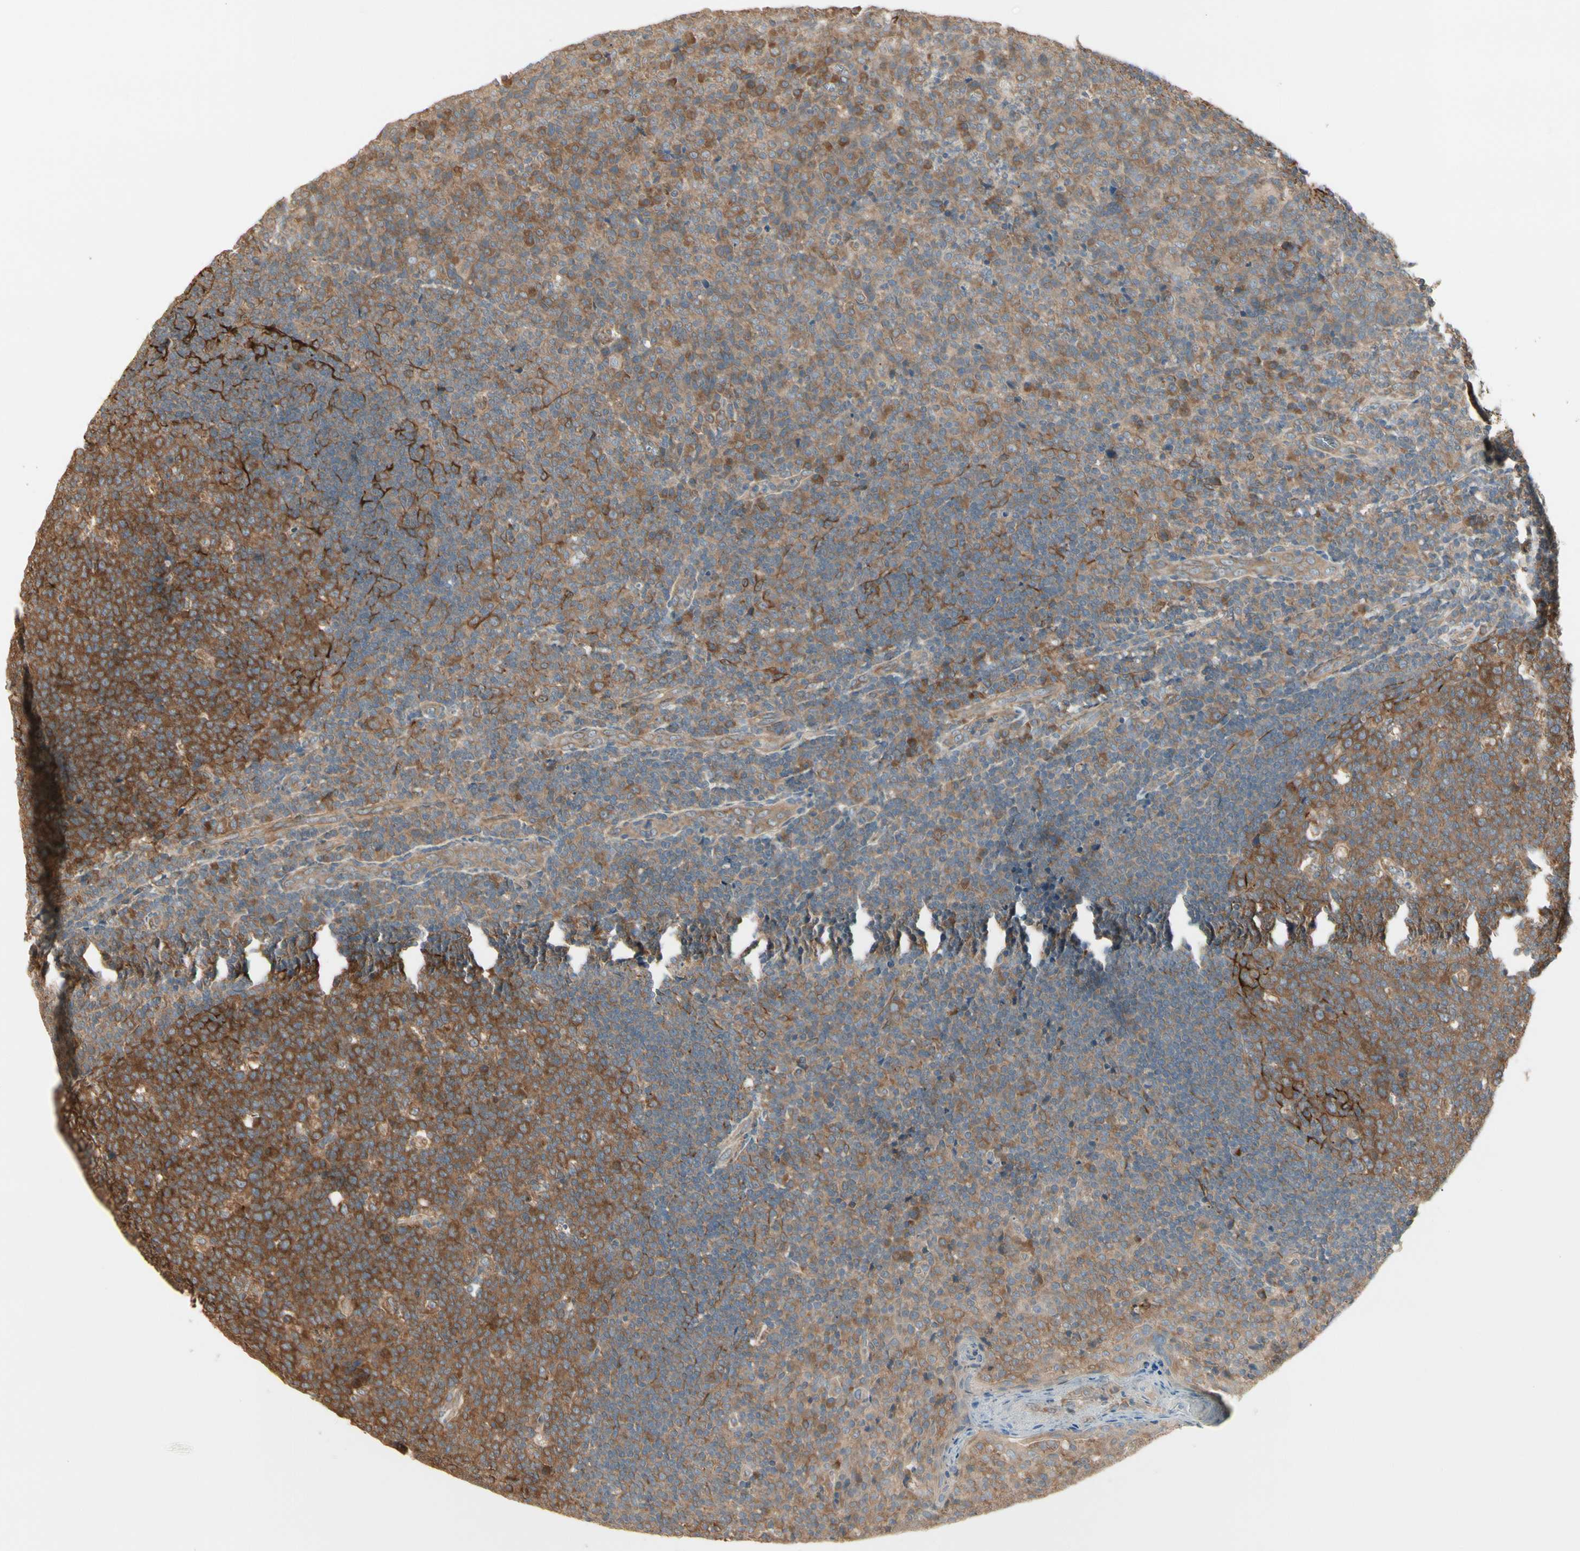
{"staining": {"intensity": "strong", "quantity": ">75%", "location": "cytoplasmic/membranous"}, "tissue": "tonsil", "cell_type": "Germinal center cells", "image_type": "normal", "snomed": [{"axis": "morphology", "description": "Normal tissue, NOS"}, {"axis": "topography", "description": "Tonsil"}], "caption": "Tonsil was stained to show a protein in brown. There is high levels of strong cytoplasmic/membranous expression in approximately >75% of germinal center cells. (DAB (3,3'-diaminobenzidine) = brown stain, brightfield microscopy at high magnification).", "gene": "IRAG1", "patient": {"sex": "male", "age": 17}}